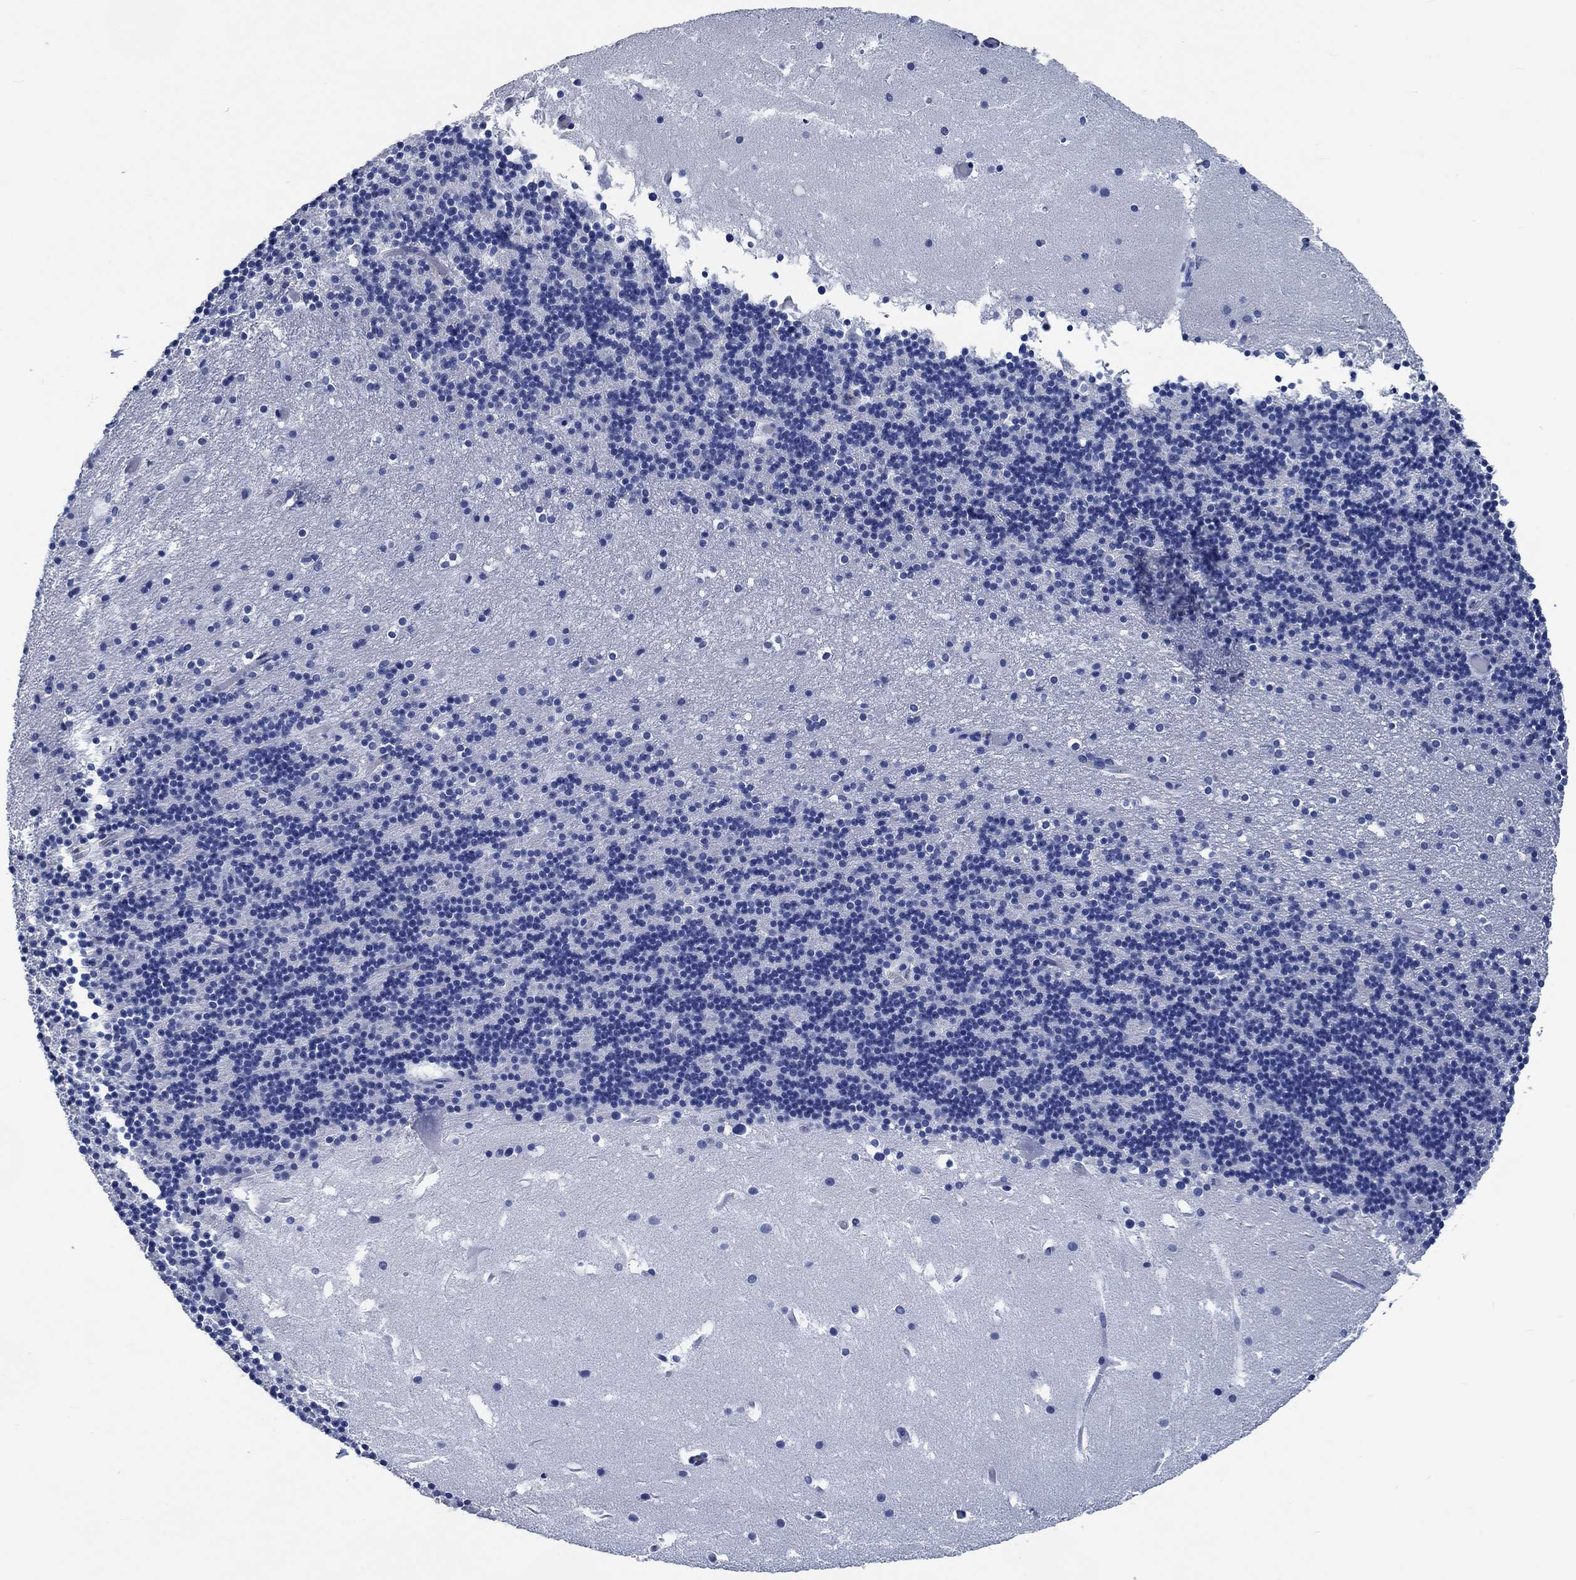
{"staining": {"intensity": "negative", "quantity": "none", "location": "none"}, "tissue": "cerebellum", "cell_type": "Cells in granular layer", "image_type": "normal", "snomed": [{"axis": "morphology", "description": "Normal tissue, NOS"}, {"axis": "topography", "description": "Cerebellum"}], "caption": "IHC histopathology image of normal cerebellum stained for a protein (brown), which reveals no staining in cells in granular layer. (Brightfield microscopy of DAB immunohistochemistry at high magnification).", "gene": "OBSCN", "patient": {"sex": "male", "age": 37}}